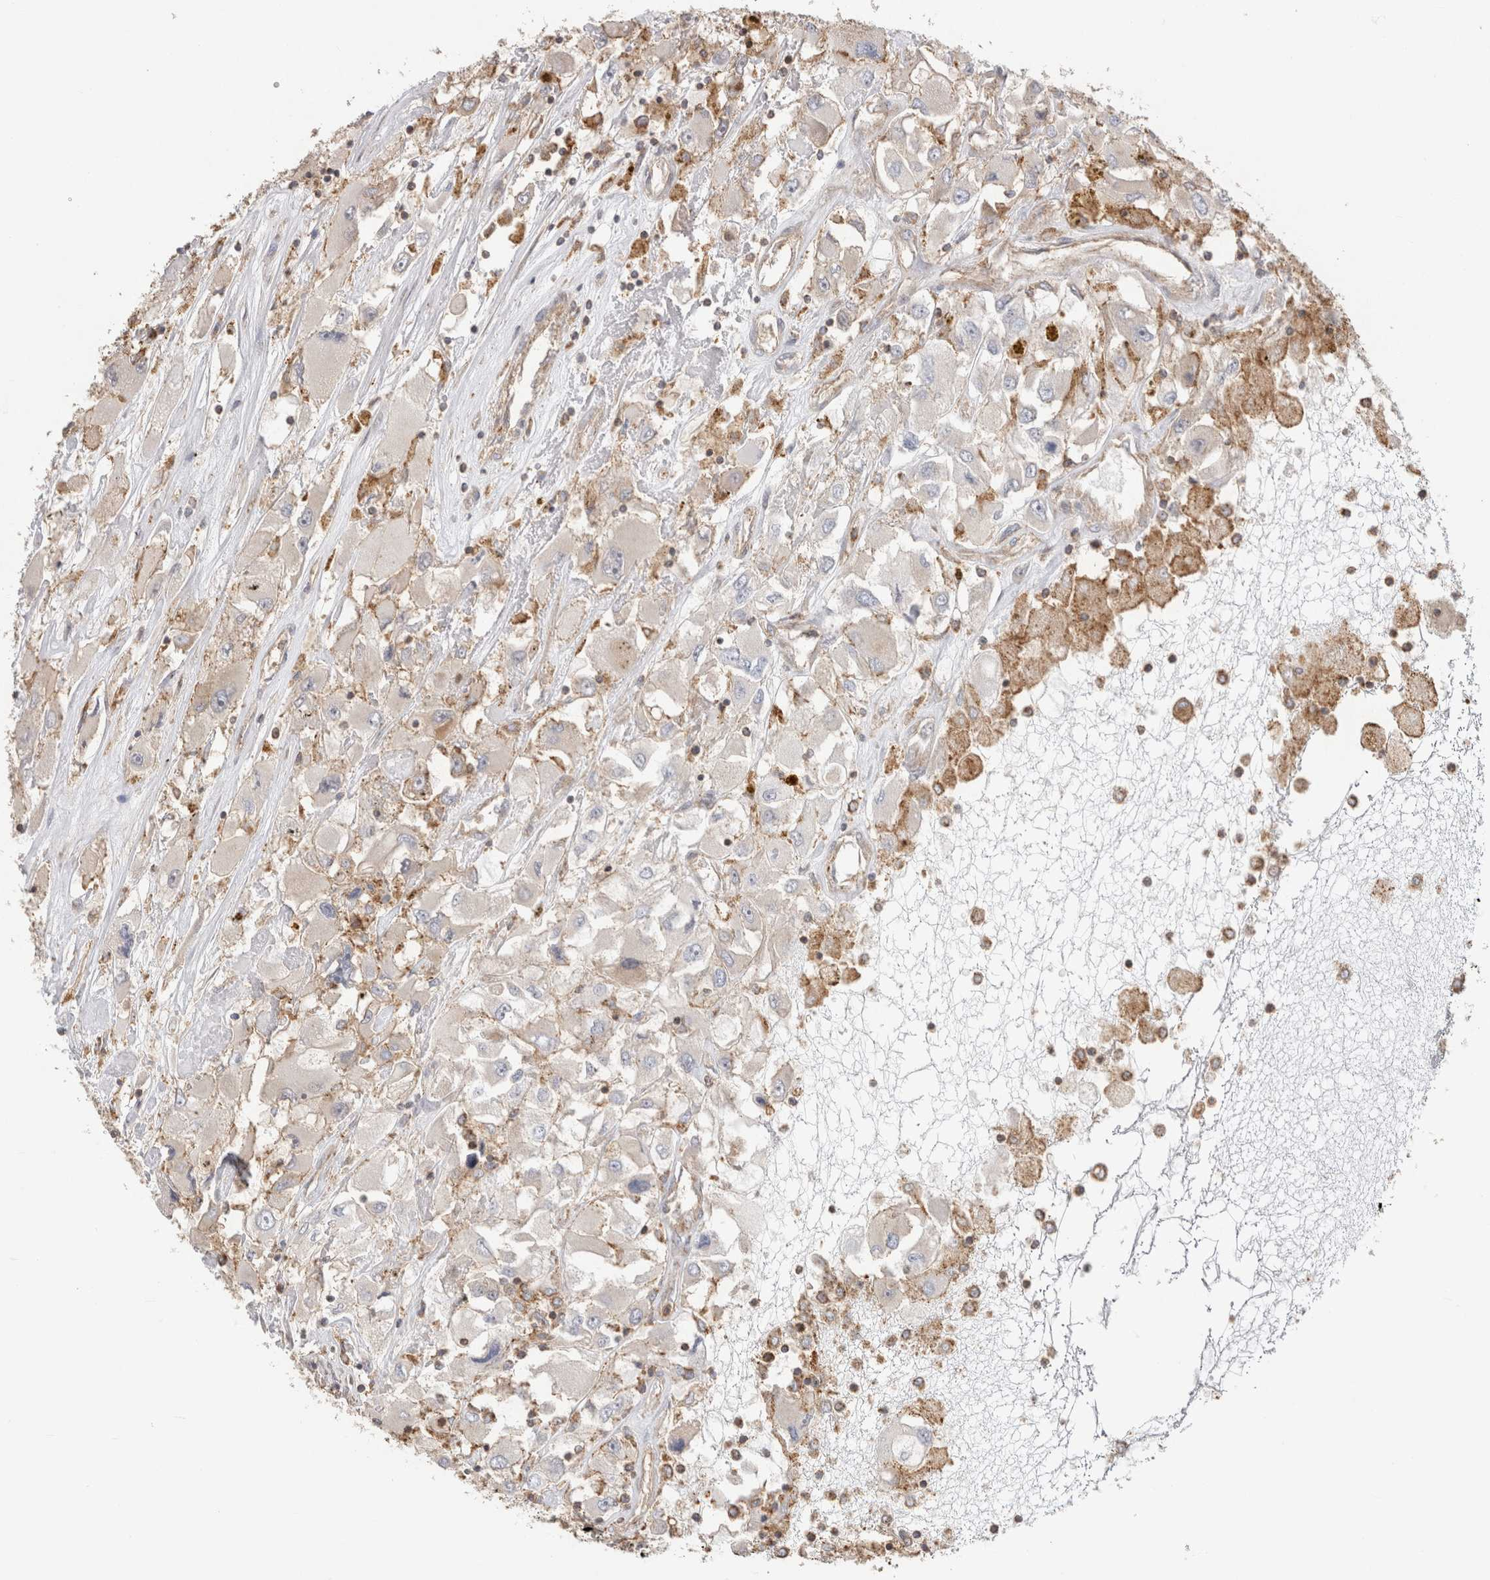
{"staining": {"intensity": "negative", "quantity": "none", "location": "none"}, "tissue": "renal cancer", "cell_type": "Tumor cells", "image_type": "cancer", "snomed": [{"axis": "morphology", "description": "Adenocarcinoma, NOS"}, {"axis": "topography", "description": "Kidney"}], "caption": "Renal cancer was stained to show a protein in brown. There is no significant staining in tumor cells.", "gene": "CHMP6", "patient": {"sex": "female", "age": 52}}